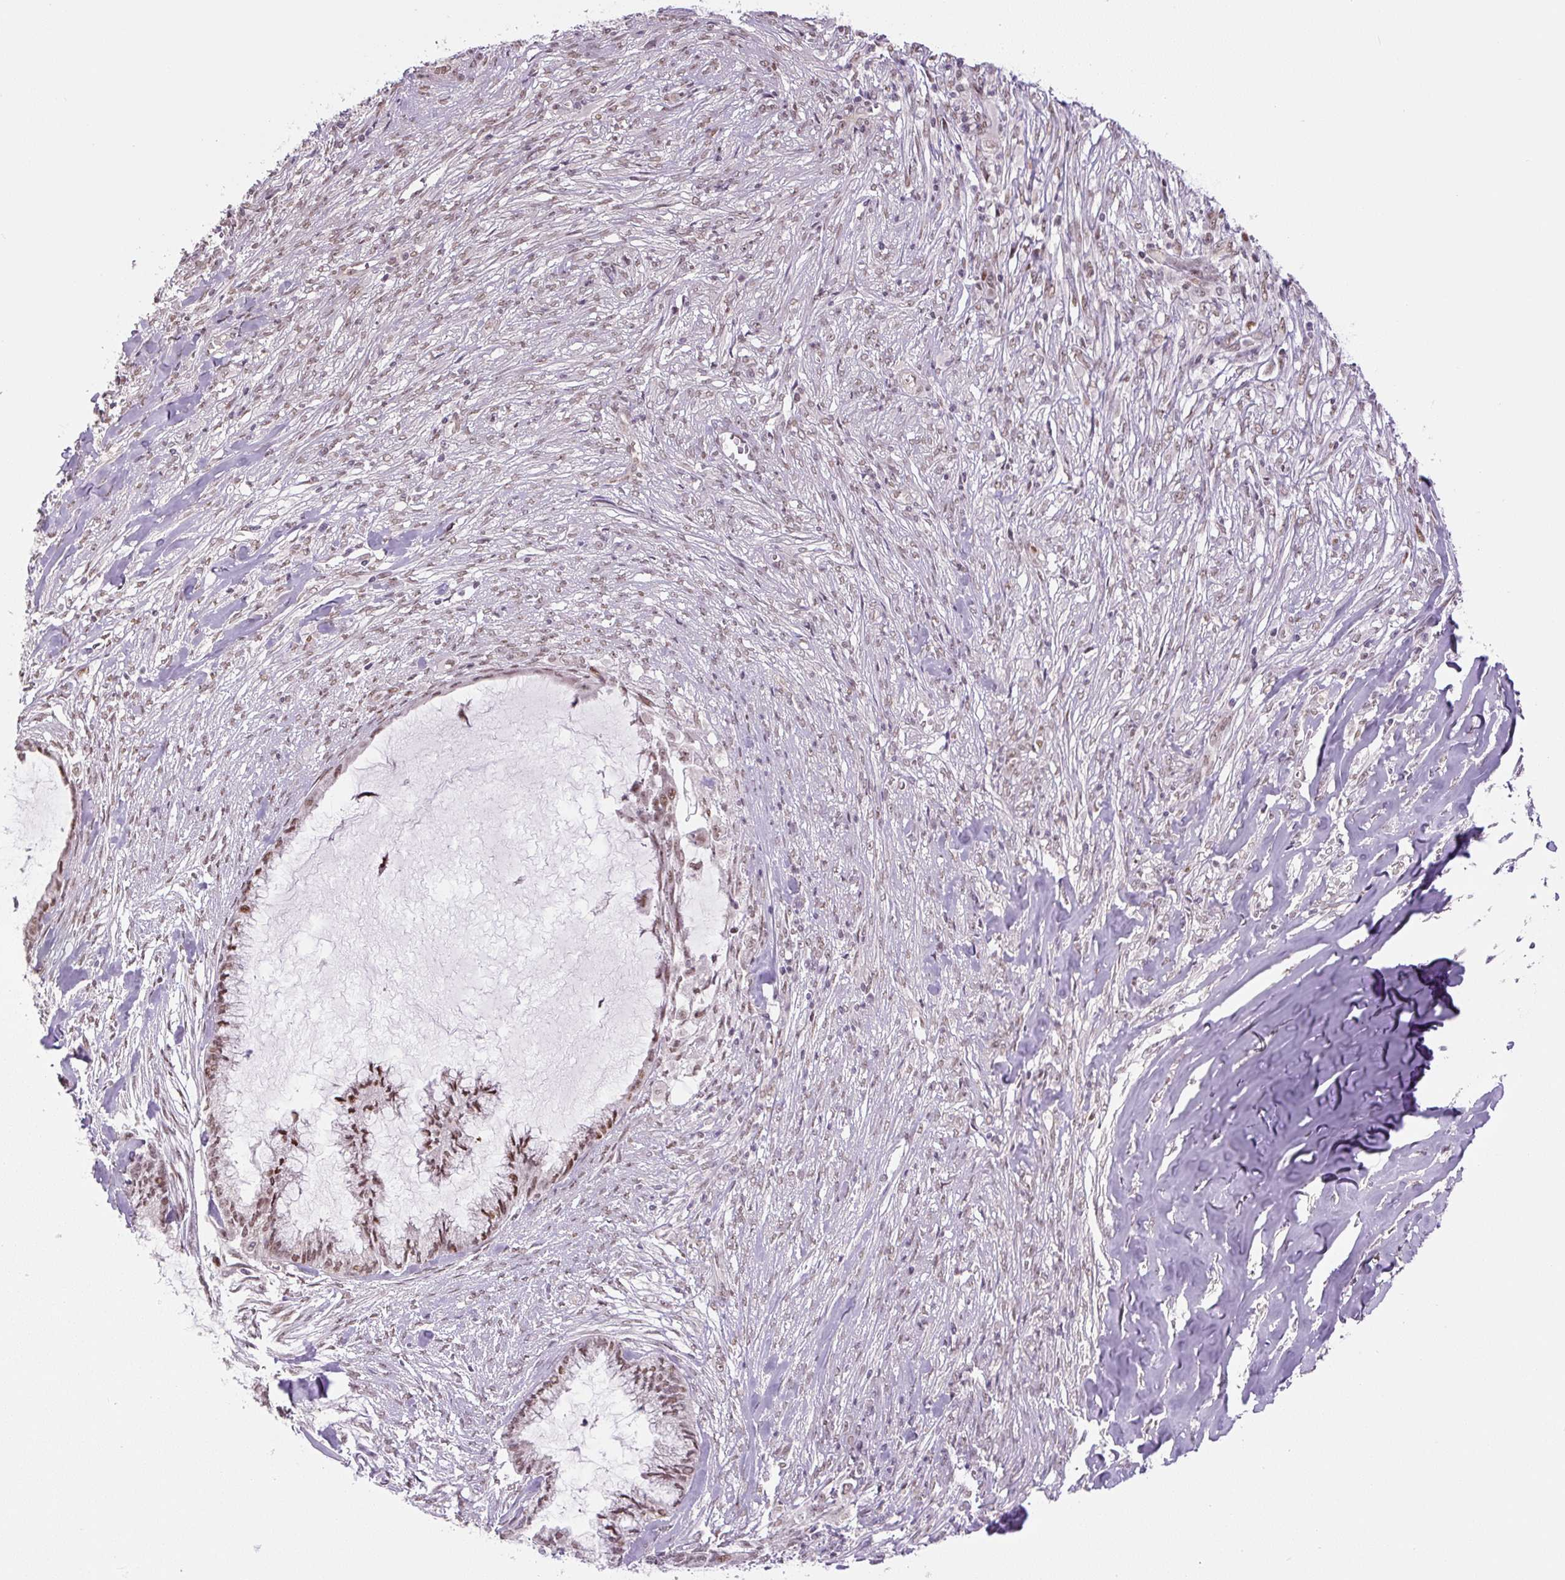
{"staining": {"intensity": "moderate", "quantity": ">75%", "location": "nuclear"}, "tissue": "endometrial cancer", "cell_type": "Tumor cells", "image_type": "cancer", "snomed": [{"axis": "morphology", "description": "Adenocarcinoma, NOS"}, {"axis": "topography", "description": "Endometrium"}], "caption": "IHC histopathology image of neoplastic tissue: human endometrial cancer (adenocarcinoma) stained using immunohistochemistry (IHC) shows medium levels of moderate protein expression localized specifically in the nuclear of tumor cells, appearing as a nuclear brown color.", "gene": "TCFL5", "patient": {"sex": "female", "age": 86}}